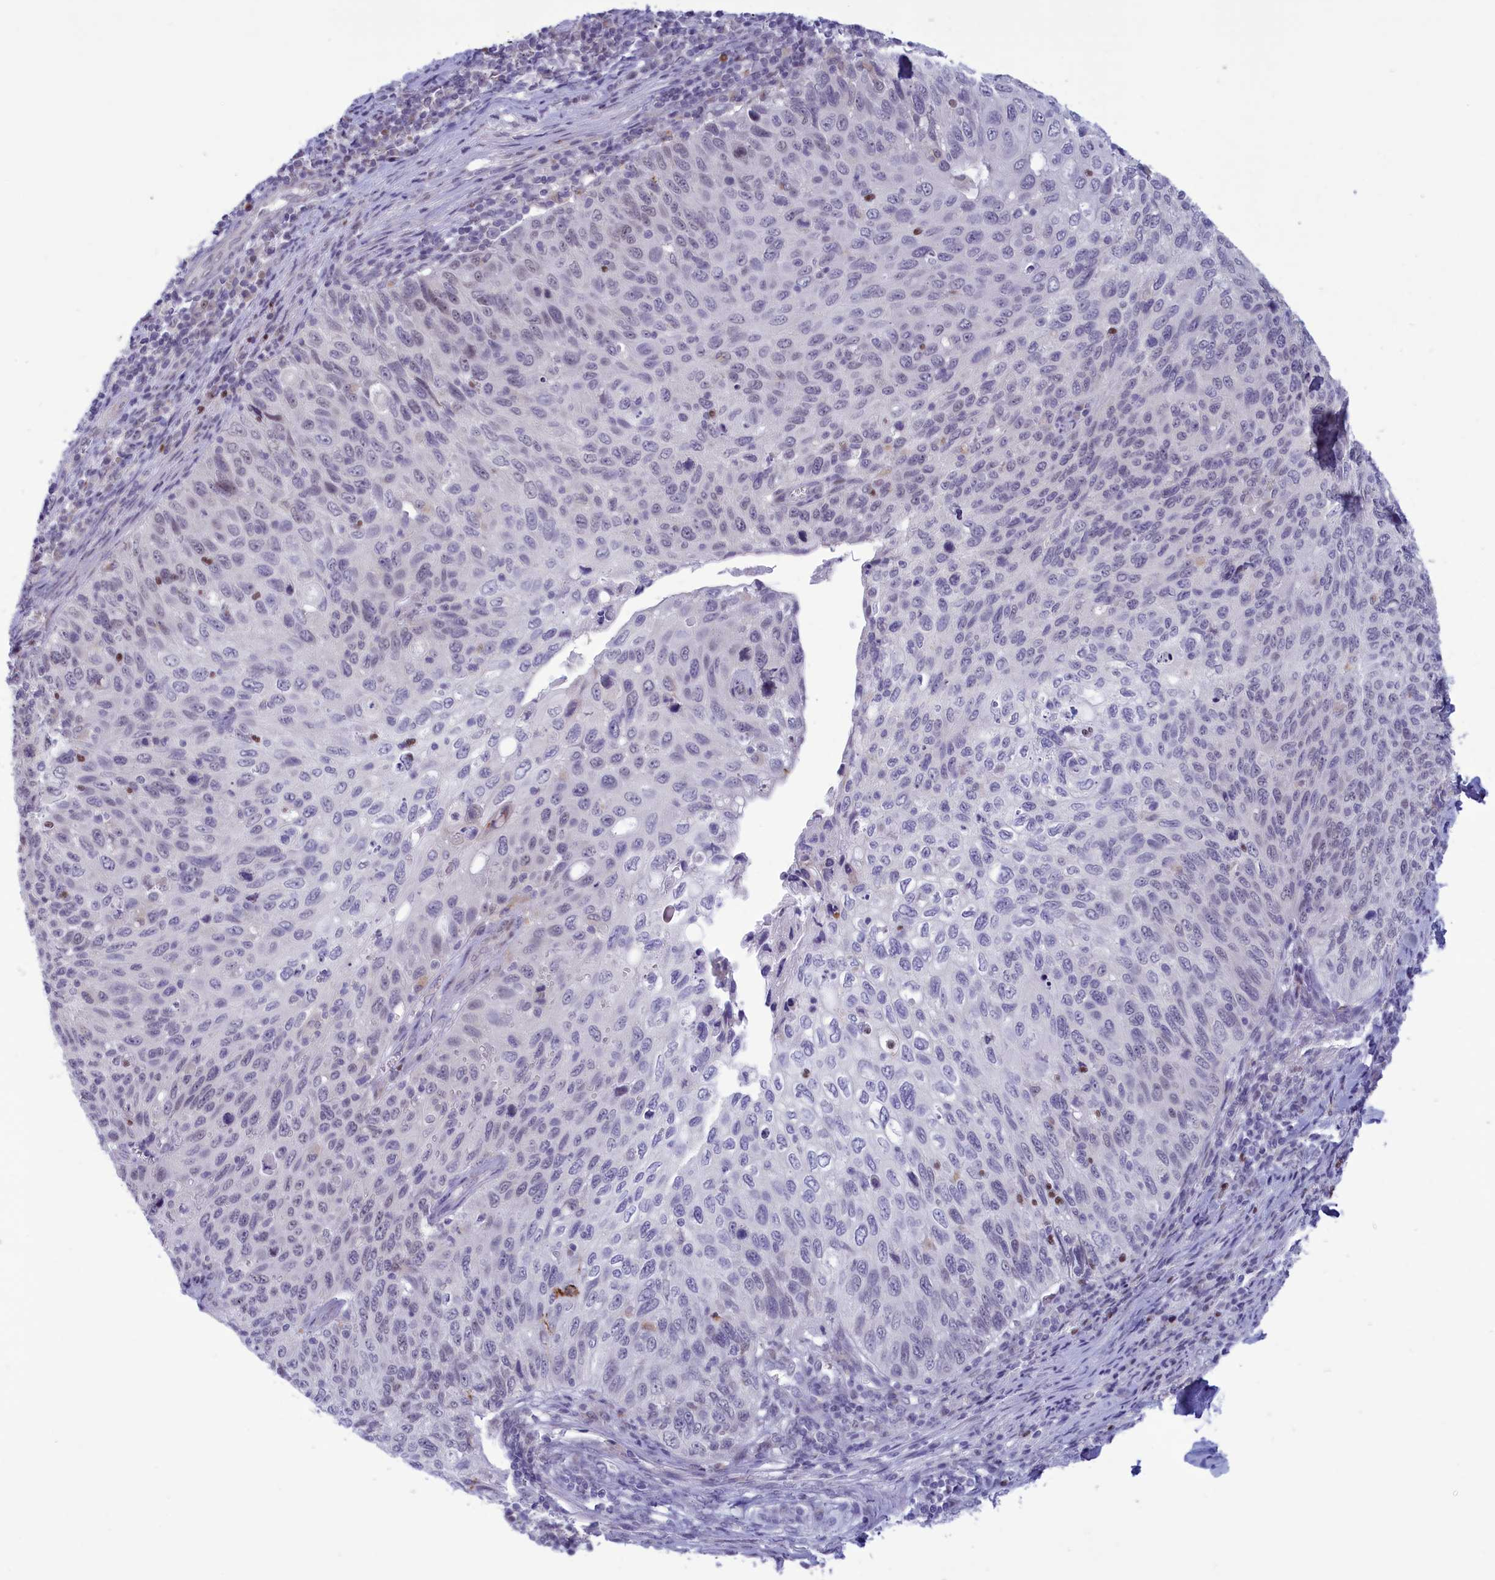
{"staining": {"intensity": "negative", "quantity": "none", "location": "none"}, "tissue": "cervical cancer", "cell_type": "Tumor cells", "image_type": "cancer", "snomed": [{"axis": "morphology", "description": "Squamous cell carcinoma, NOS"}, {"axis": "topography", "description": "Cervix"}], "caption": "Tumor cells show no significant positivity in squamous cell carcinoma (cervical).", "gene": "ELOA2", "patient": {"sex": "female", "age": 70}}